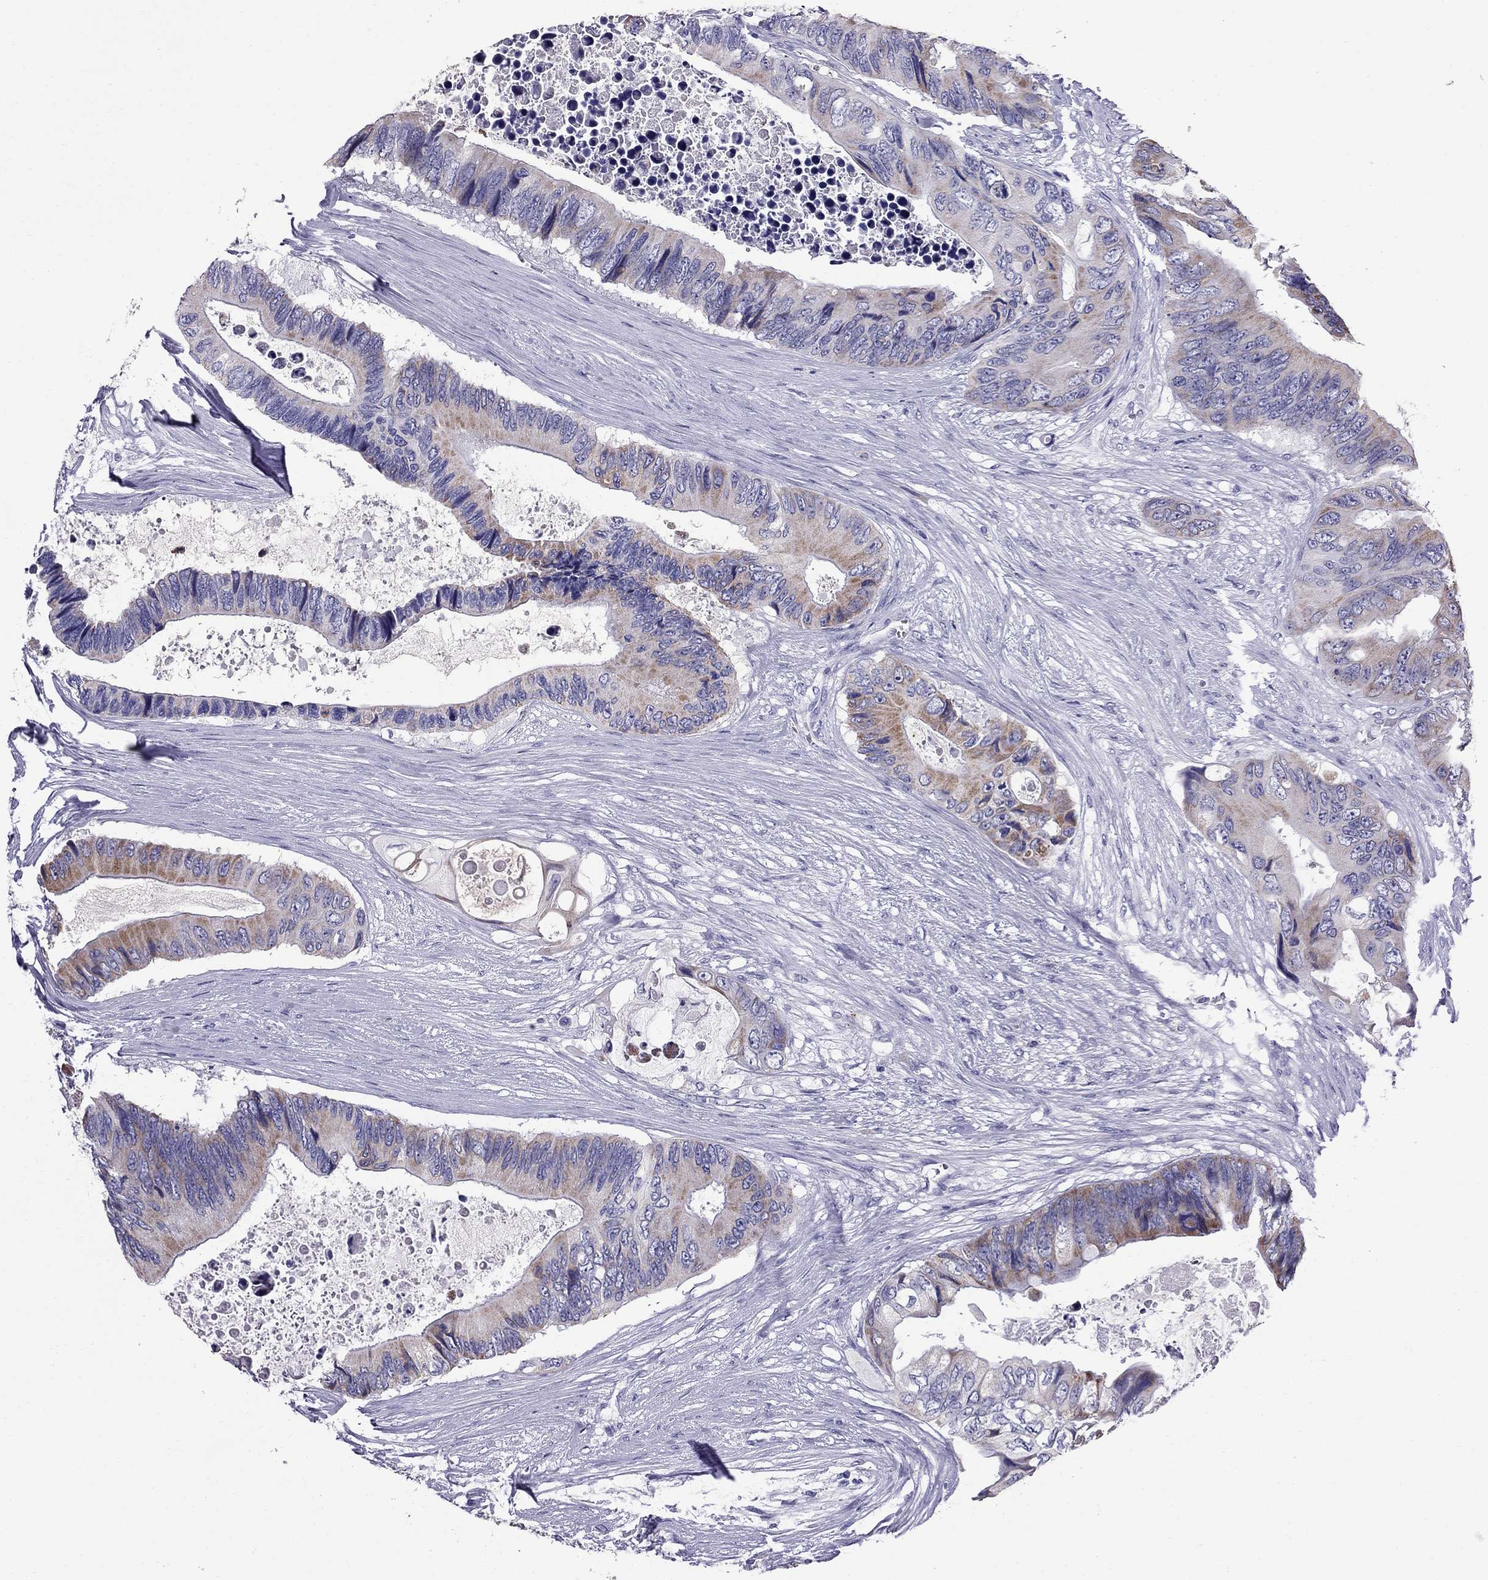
{"staining": {"intensity": "moderate", "quantity": "25%-75%", "location": "cytoplasmic/membranous"}, "tissue": "colorectal cancer", "cell_type": "Tumor cells", "image_type": "cancer", "snomed": [{"axis": "morphology", "description": "Adenocarcinoma, NOS"}, {"axis": "topography", "description": "Rectum"}], "caption": "Immunohistochemistry (DAB) staining of human colorectal cancer (adenocarcinoma) reveals moderate cytoplasmic/membranous protein staining in approximately 25%-75% of tumor cells. Immunohistochemistry (ihc) stains the protein of interest in brown and the nuclei are stained blue.", "gene": "TTLL13", "patient": {"sex": "male", "age": 63}}